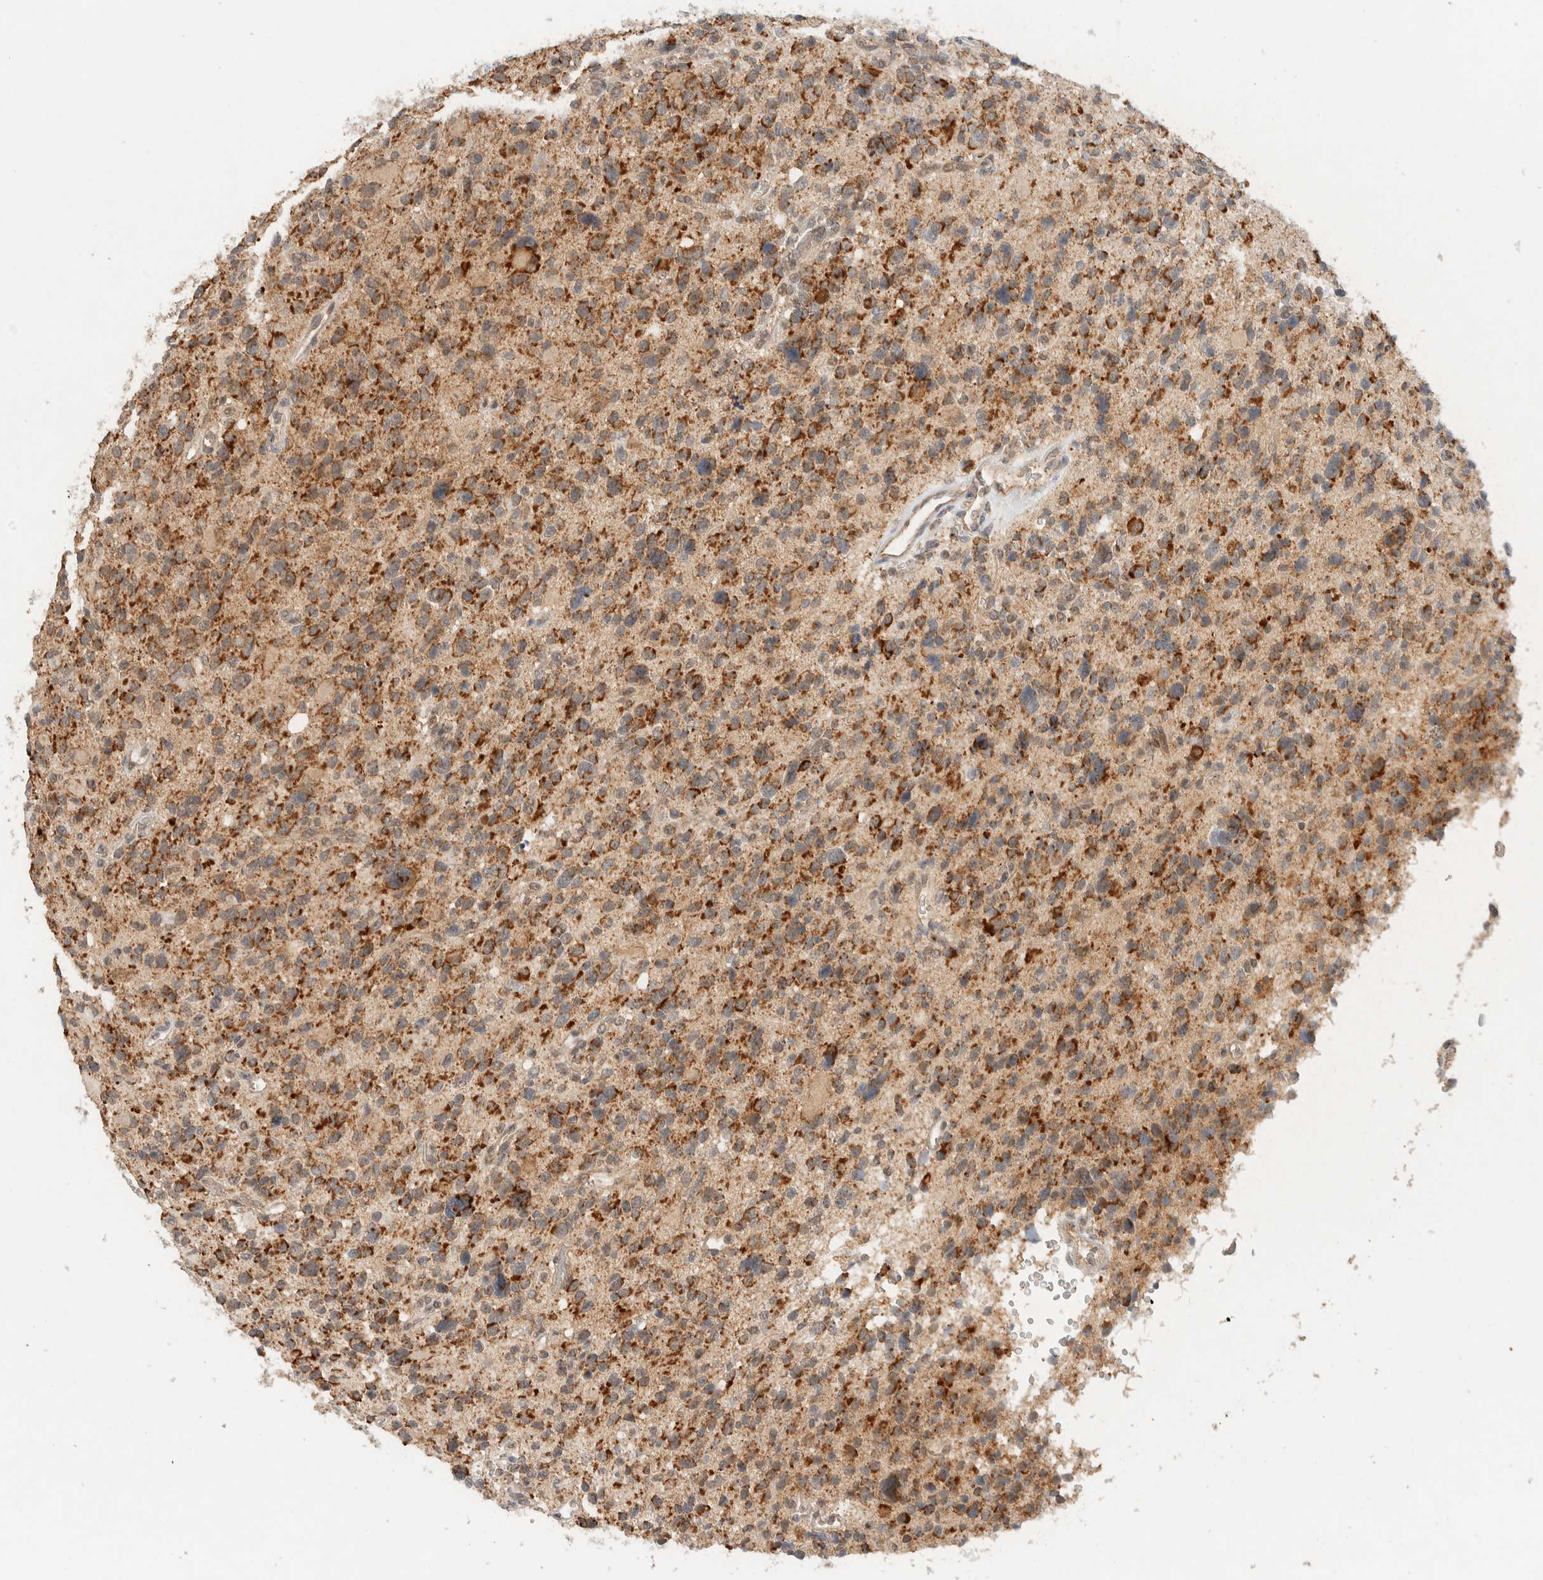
{"staining": {"intensity": "strong", "quantity": ">75%", "location": "cytoplasmic/membranous"}, "tissue": "glioma", "cell_type": "Tumor cells", "image_type": "cancer", "snomed": [{"axis": "morphology", "description": "Glioma, malignant, High grade"}, {"axis": "topography", "description": "Brain"}], "caption": "The image demonstrates a brown stain indicating the presence of a protein in the cytoplasmic/membranous of tumor cells in glioma.", "gene": "MRPL41", "patient": {"sex": "male", "age": 48}}